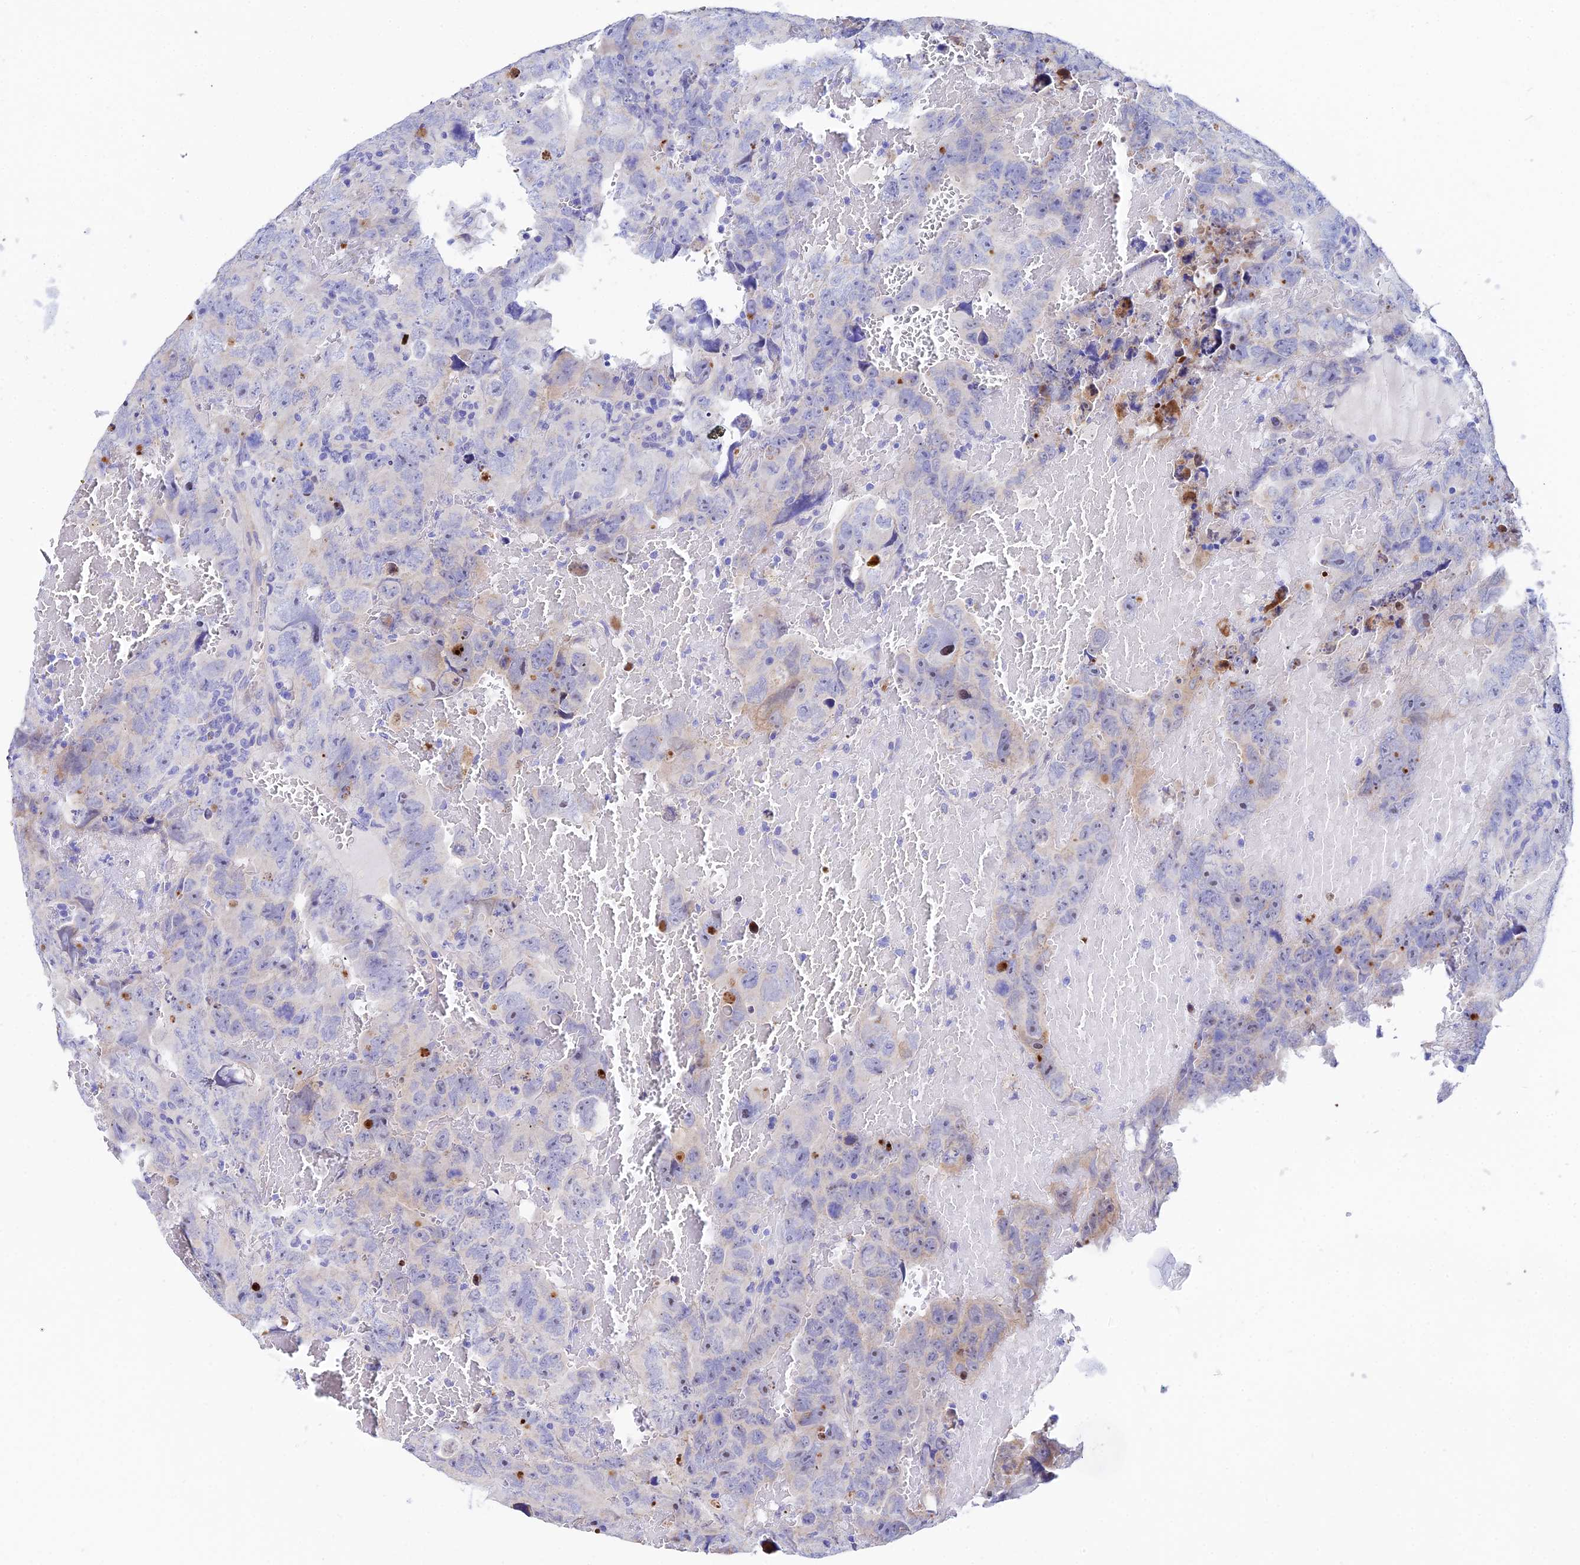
{"staining": {"intensity": "negative", "quantity": "none", "location": "none"}, "tissue": "testis cancer", "cell_type": "Tumor cells", "image_type": "cancer", "snomed": [{"axis": "morphology", "description": "Carcinoma, Embryonal, NOS"}, {"axis": "topography", "description": "Testis"}], "caption": "Immunohistochemical staining of human testis embryonal carcinoma exhibits no significant expression in tumor cells. (DAB immunohistochemistry (IHC), high magnification).", "gene": "CEP41", "patient": {"sex": "male", "age": 45}}